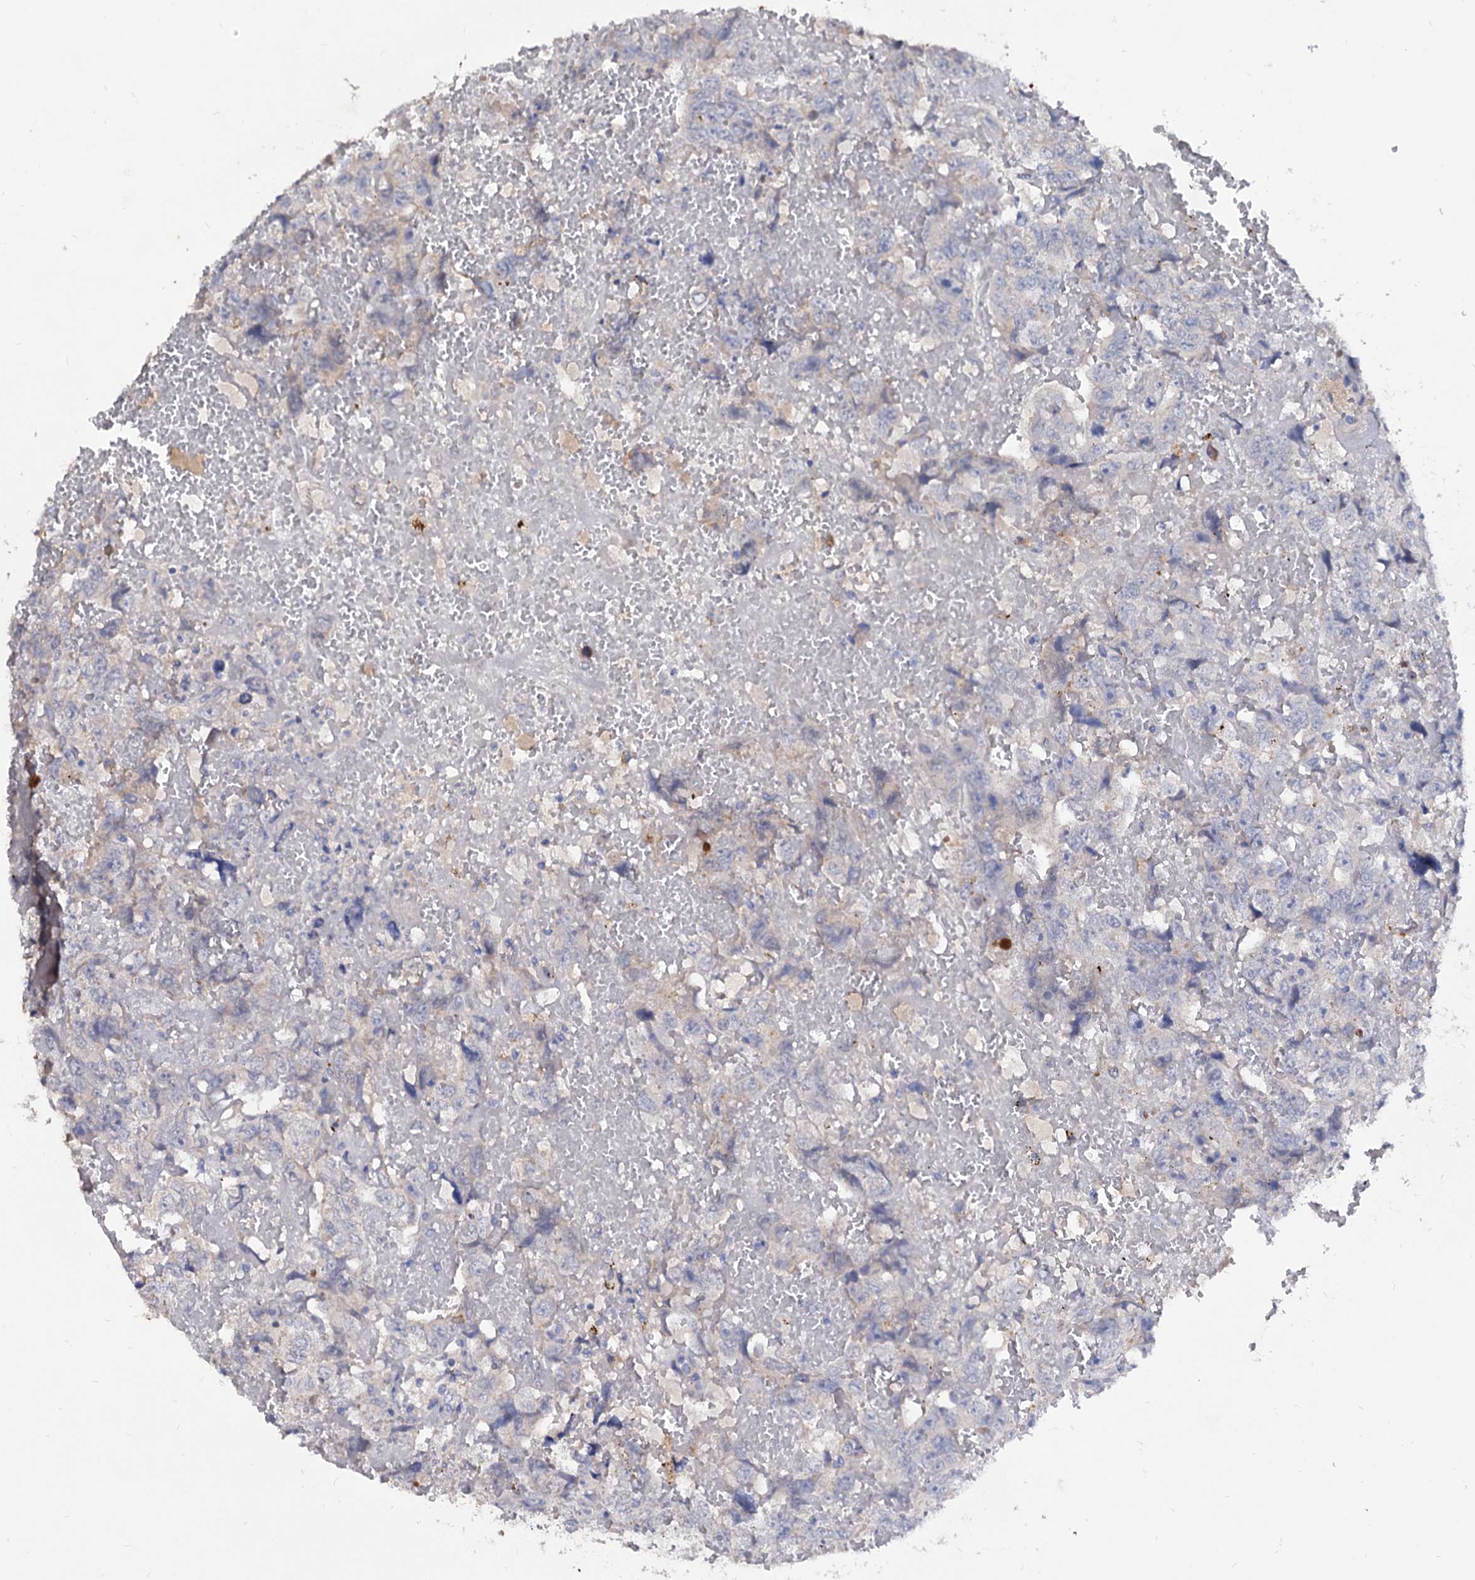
{"staining": {"intensity": "negative", "quantity": "none", "location": "none"}, "tissue": "testis cancer", "cell_type": "Tumor cells", "image_type": "cancer", "snomed": [{"axis": "morphology", "description": "Carcinoma, Embryonal, NOS"}, {"axis": "topography", "description": "Testis"}], "caption": "Immunohistochemistry micrograph of neoplastic tissue: human testis cancer stained with DAB (3,3'-diaminobenzidine) exhibits no significant protein positivity in tumor cells. Nuclei are stained in blue.", "gene": "NPAS4", "patient": {"sex": "male", "age": 45}}